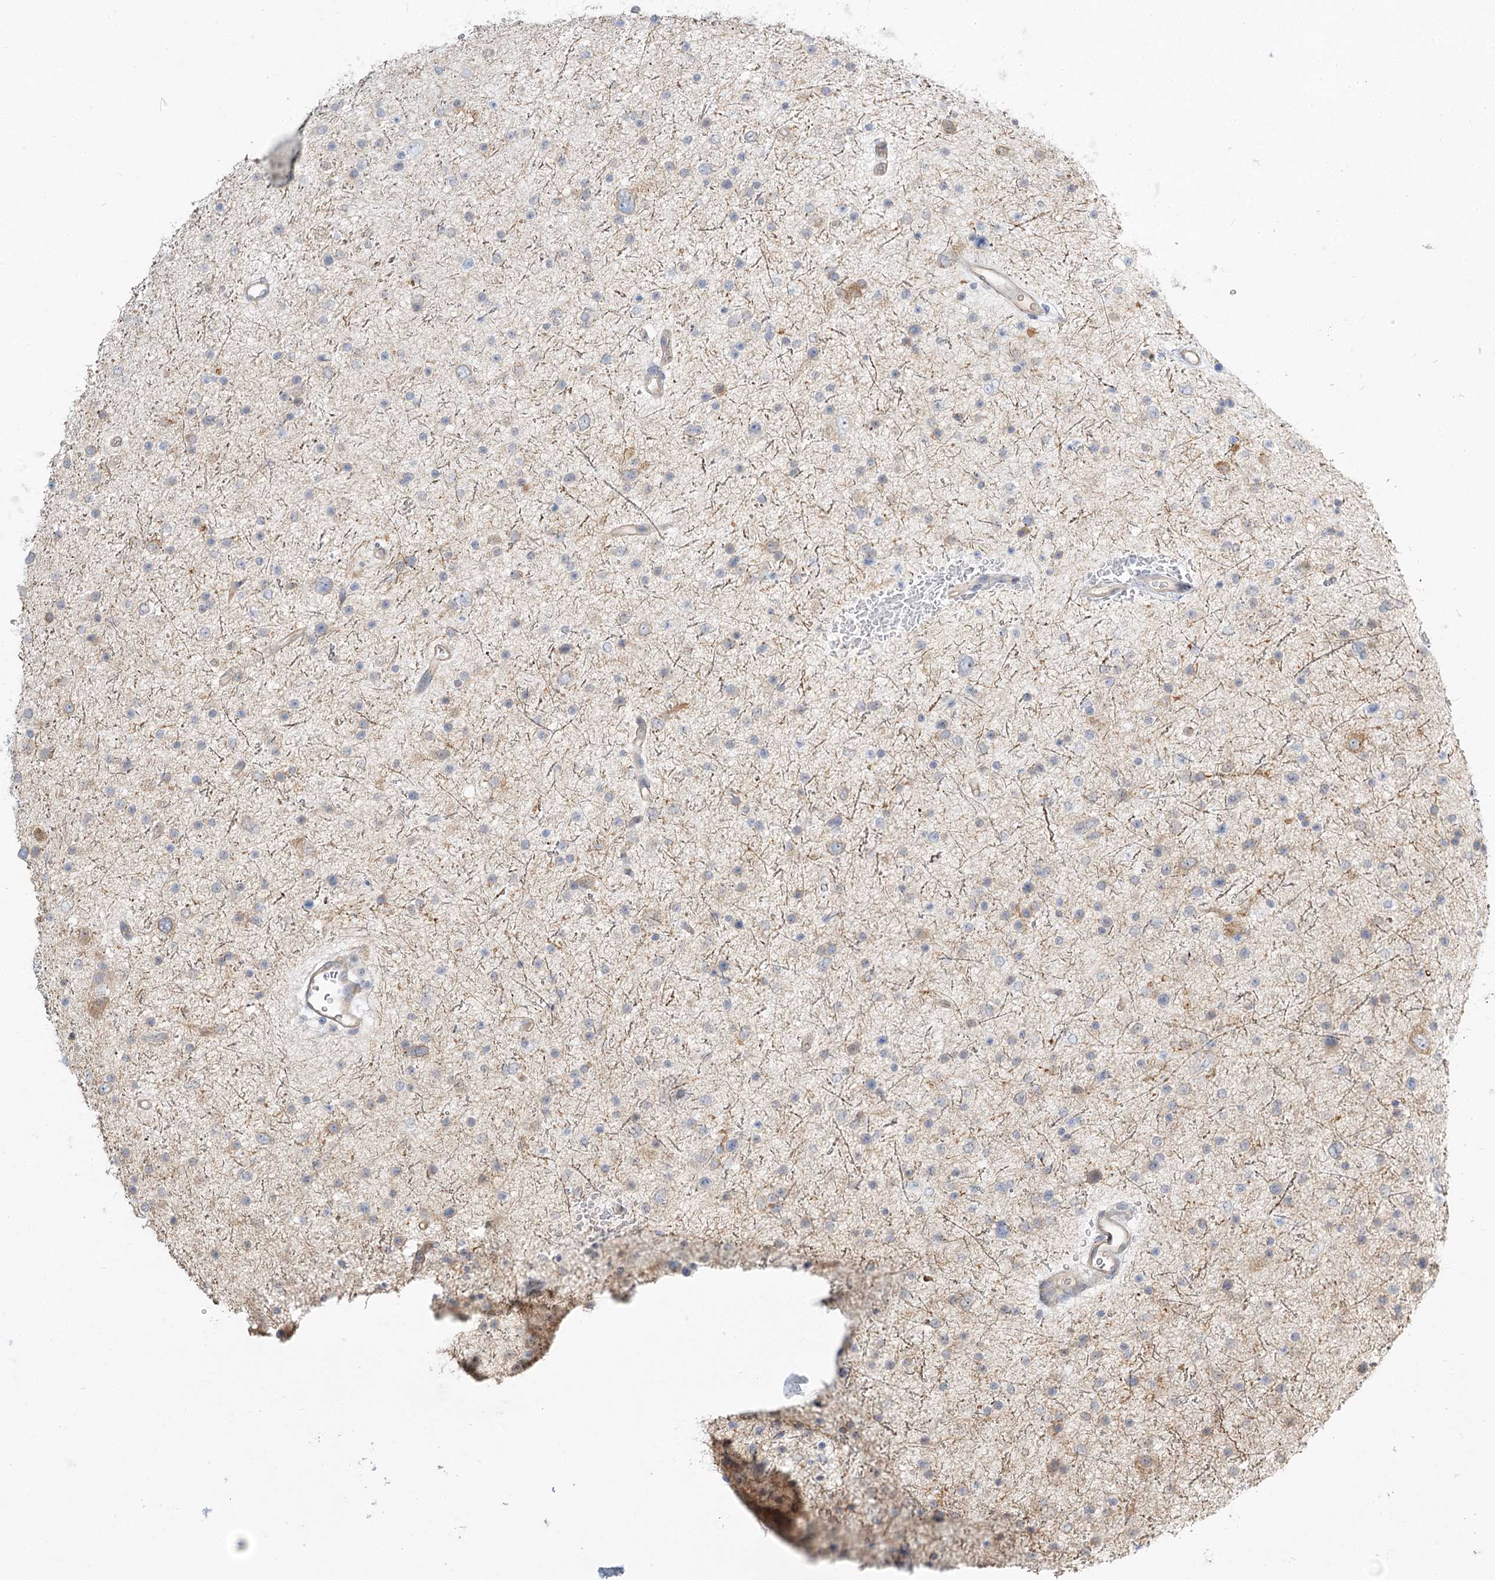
{"staining": {"intensity": "weak", "quantity": "<25%", "location": "cytoplasmic/membranous"}, "tissue": "glioma", "cell_type": "Tumor cells", "image_type": "cancer", "snomed": [{"axis": "morphology", "description": "Glioma, malignant, Low grade"}, {"axis": "topography", "description": "Brain"}], "caption": "Image shows no significant protein expression in tumor cells of glioma.", "gene": "GUCY2C", "patient": {"sex": "female", "age": 37}}